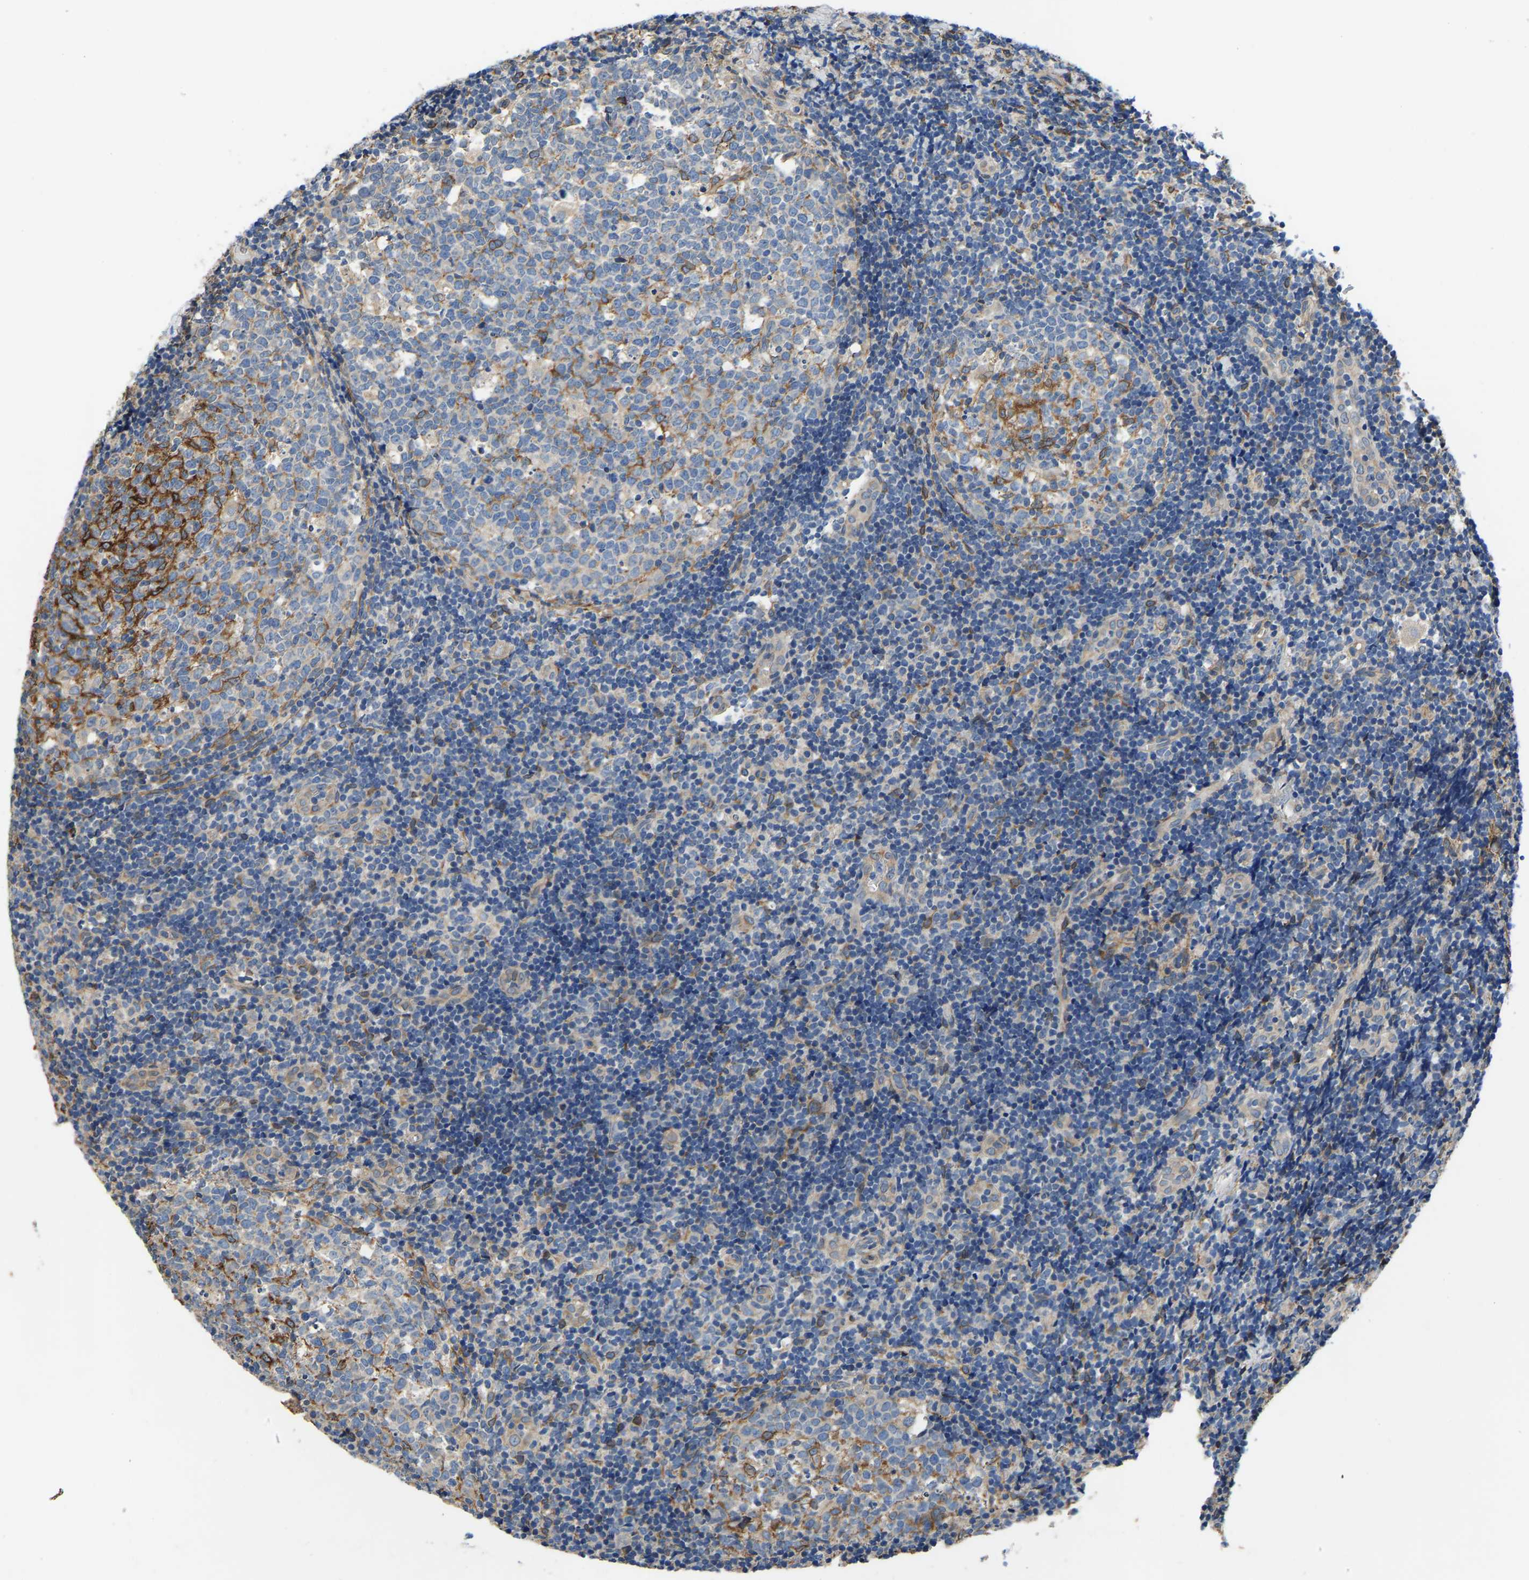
{"staining": {"intensity": "strong", "quantity": "<25%", "location": "cytoplasmic/membranous"}, "tissue": "tonsil", "cell_type": "Germinal center cells", "image_type": "normal", "snomed": [{"axis": "morphology", "description": "Normal tissue, NOS"}, {"axis": "topography", "description": "Tonsil"}], "caption": "High-power microscopy captured an immunohistochemistry photomicrograph of normal tonsil, revealing strong cytoplasmic/membranous expression in about <25% of germinal center cells.", "gene": "ARL6IP5", "patient": {"sex": "female", "age": 19}}